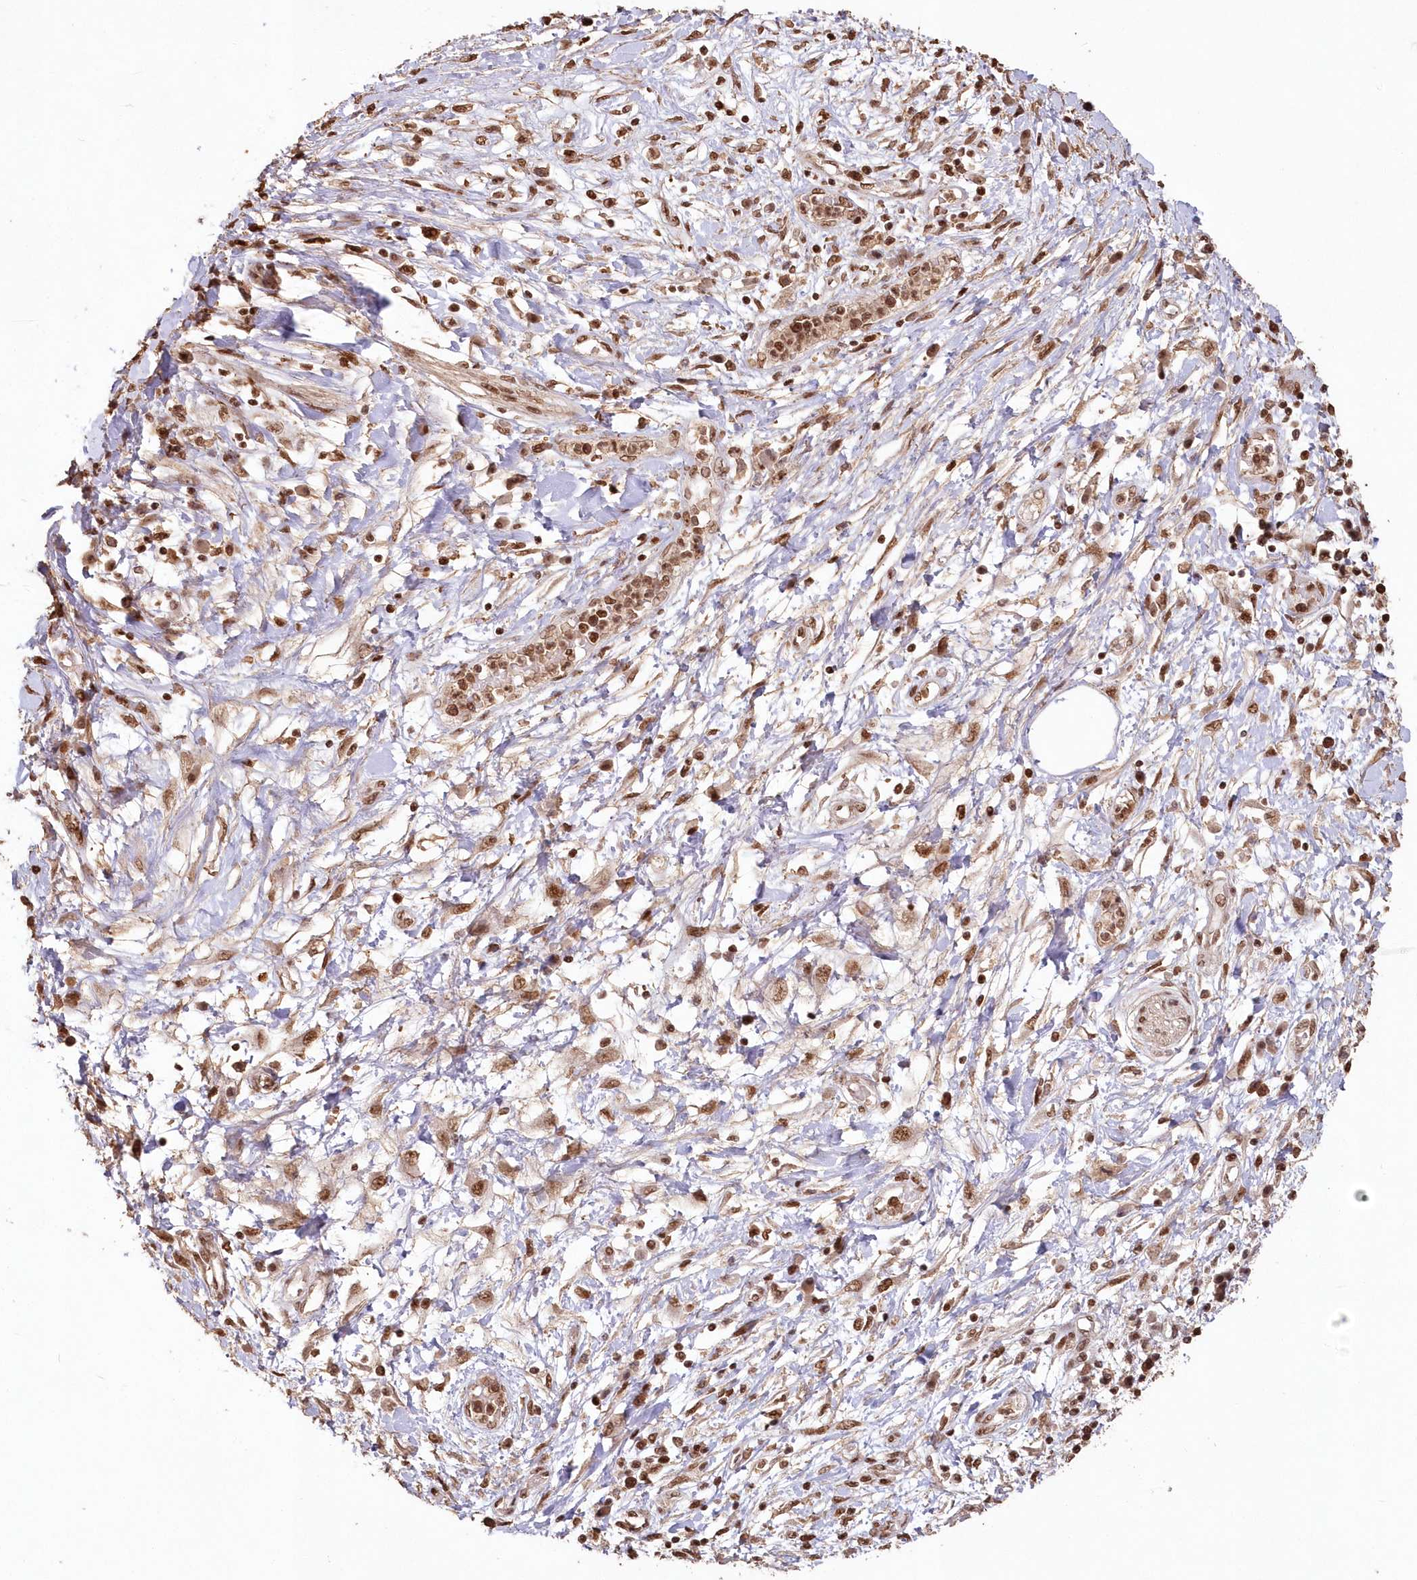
{"staining": {"intensity": "moderate", "quantity": ">75%", "location": "nuclear"}, "tissue": "pancreatic cancer", "cell_type": "Tumor cells", "image_type": "cancer", "snomed": [{"axis": "morphology", "description": "Adenocarcinoma, NOS"}, {"axis": "topography", "description": "Pancreas"}], "caption": "Immunohistochemistry (IHC) of pancreatic cancer (adenocarcinoma) exhibits medium levels of moderate nuclear staining in about >75% of tumor cells.", "gene": "PDS5A", "patient": {"sex": "female", "age": 56}}